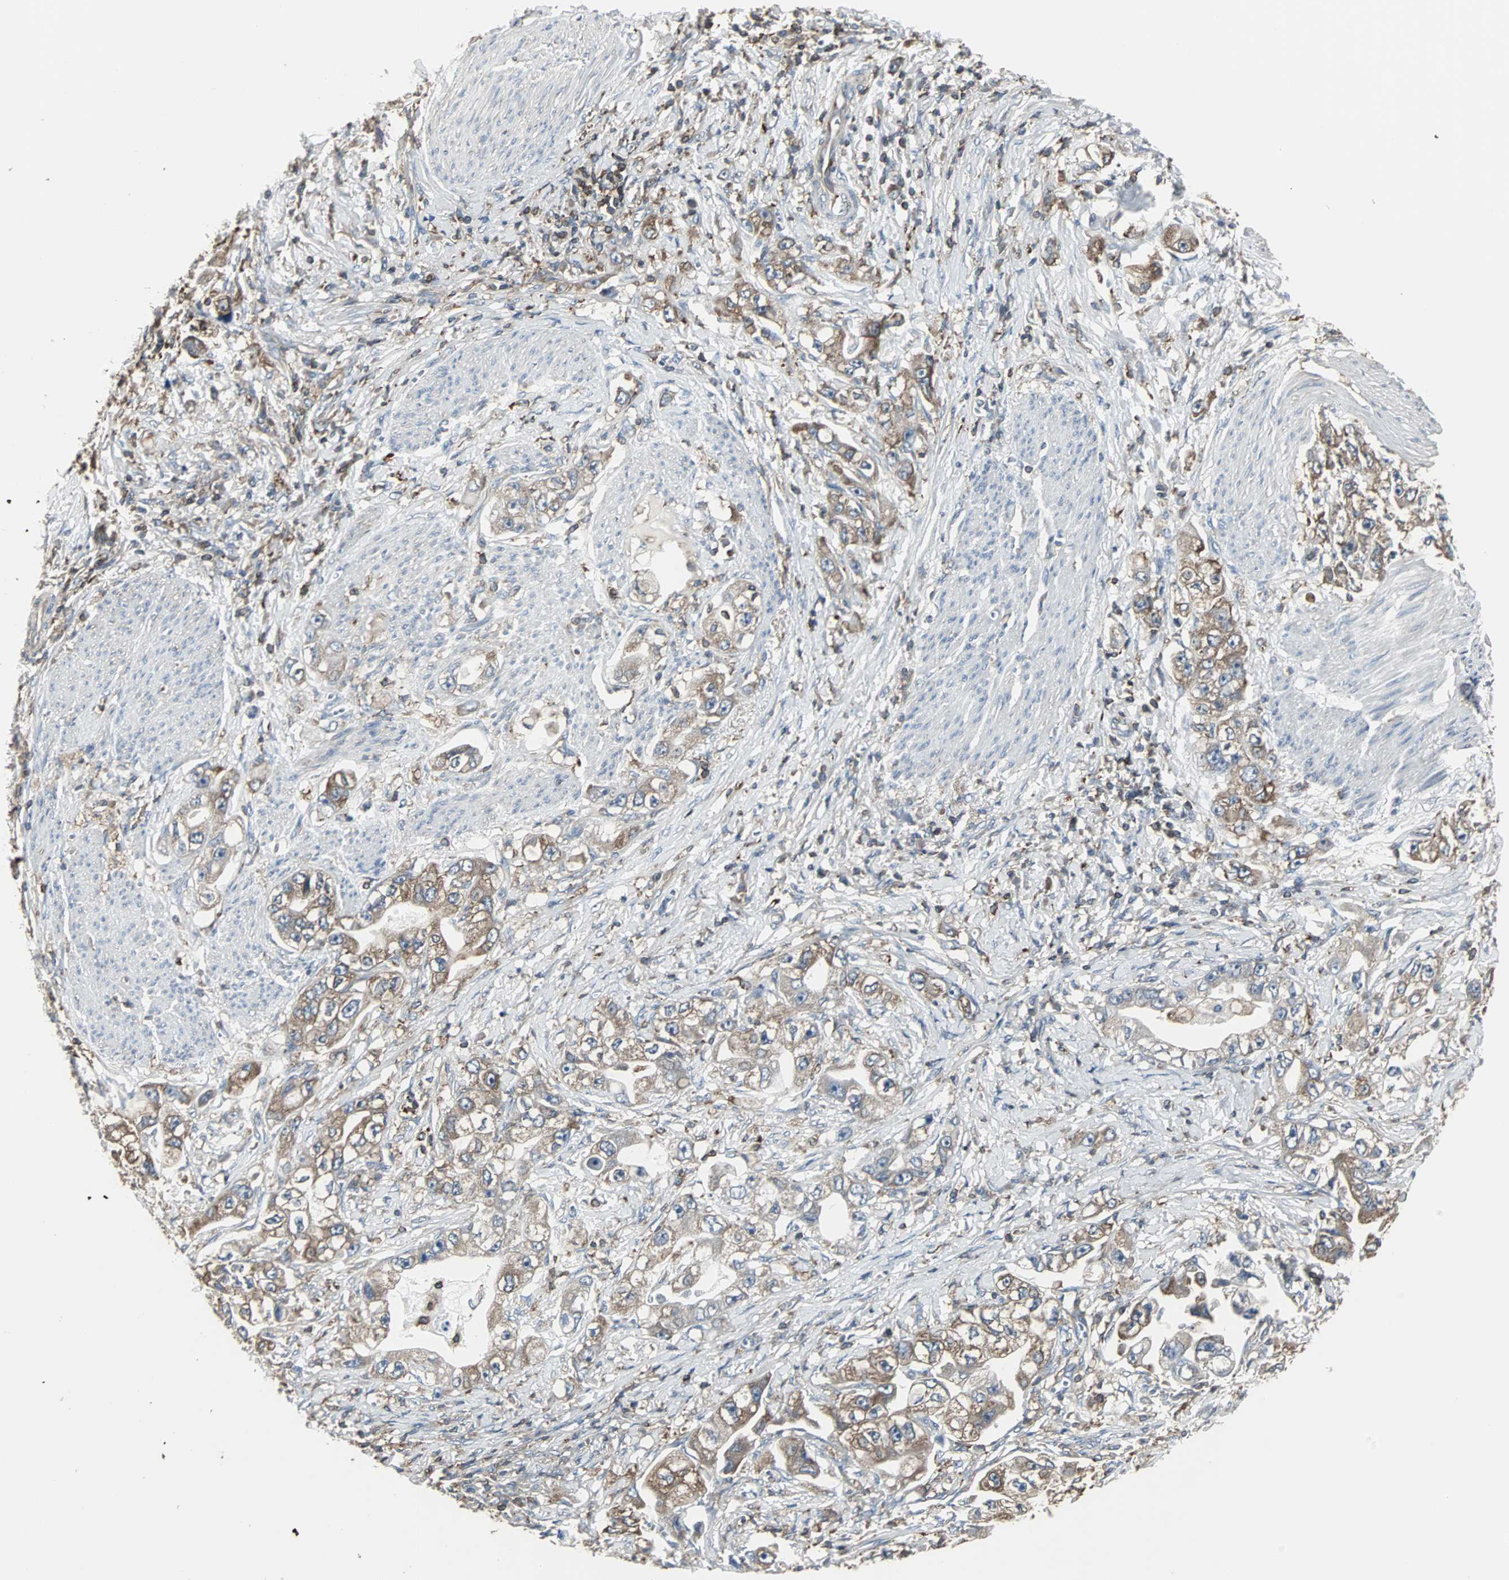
{"staining": {"intensity": "moderate", "quantity": ">75%", "location": "cytoplasmic/membranous"}, "tissue": "stomach cancer", "cell_type": "Tumor cells", "image_type": "cancer", "snomed": [{"axis": "morphology", "description": "Adenocarcinoma, NOS"}, {"axis": "topography", "description": "Stomach, lower"}], "caption": "This micrograph reveals immunohistochemistry staining of stomach adenocarcinoma, with medium moderate cytoplasmic/membranous expression in about >75% of tumor cells.", "gene": "LRRFIP1", "patient": {"sex": "female", "age": 93}}